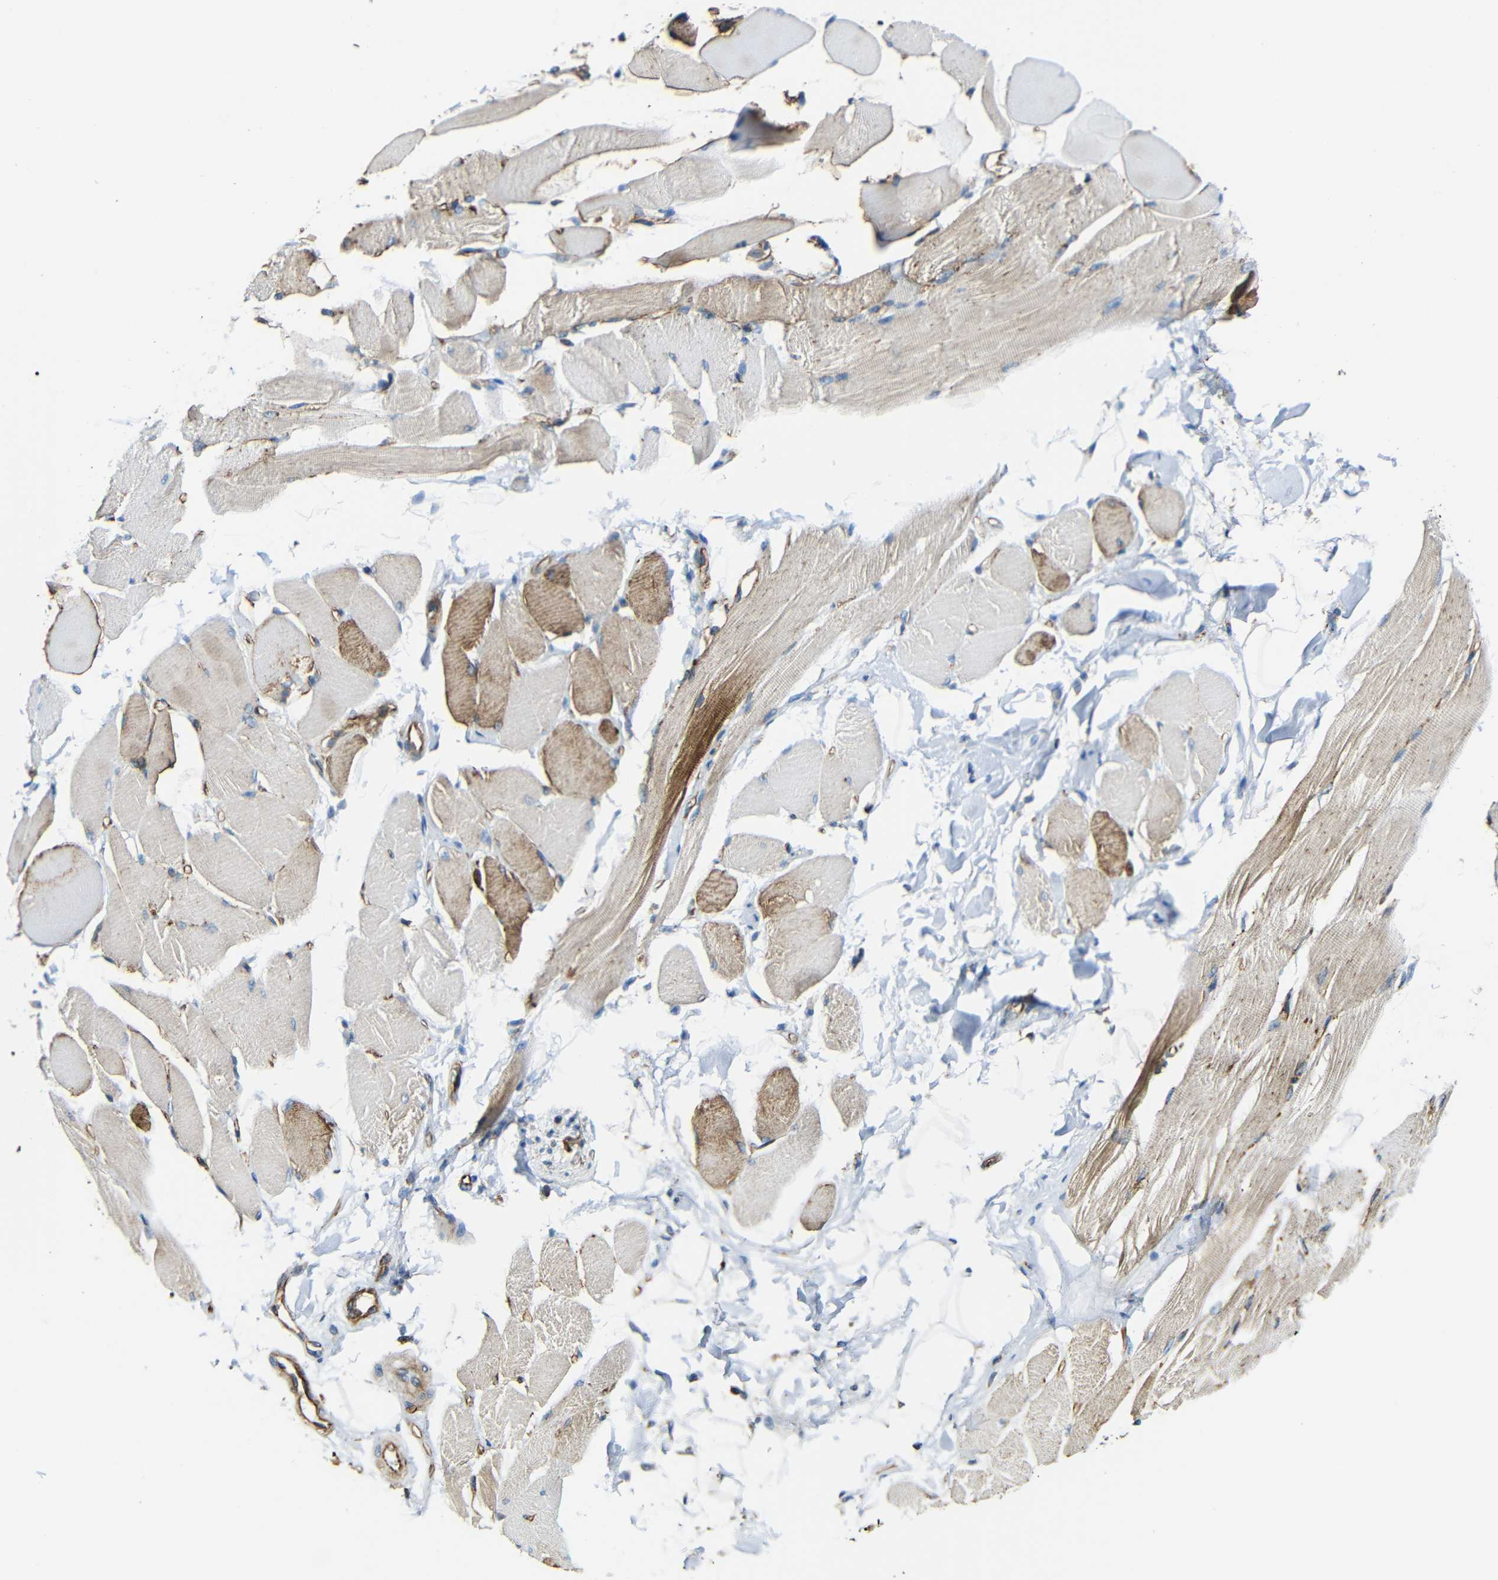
{"staining": {"intensity": "weak", "quantity": "<25%", "location": "cytoplasmic/membranous"}, "tissue": "skeletal muscle", "cell_type": "Myocytes", "image_type": "normal", "snomed": [{"axis": "morphology", "description": "Normal tissue, NOS"}, {"axis": "topography", "description": "Skeletal muscle"}, {"axis": "topography", "description": "Peripheral nerve tissue"}], "caption": "This photomicrograph is of unremarkable skeletal muscle stained with immunohistochemistry to label a protein in brown with the nuclei are counter-stained blue. There is no positivity in myocytes. (Stains: DAB IHC with hematoxylin counter stain, Microscopy: brightfield microscopy at high magnification).", "gene": "IGSF10", "patient": {"sex": "female", "age": 84}}